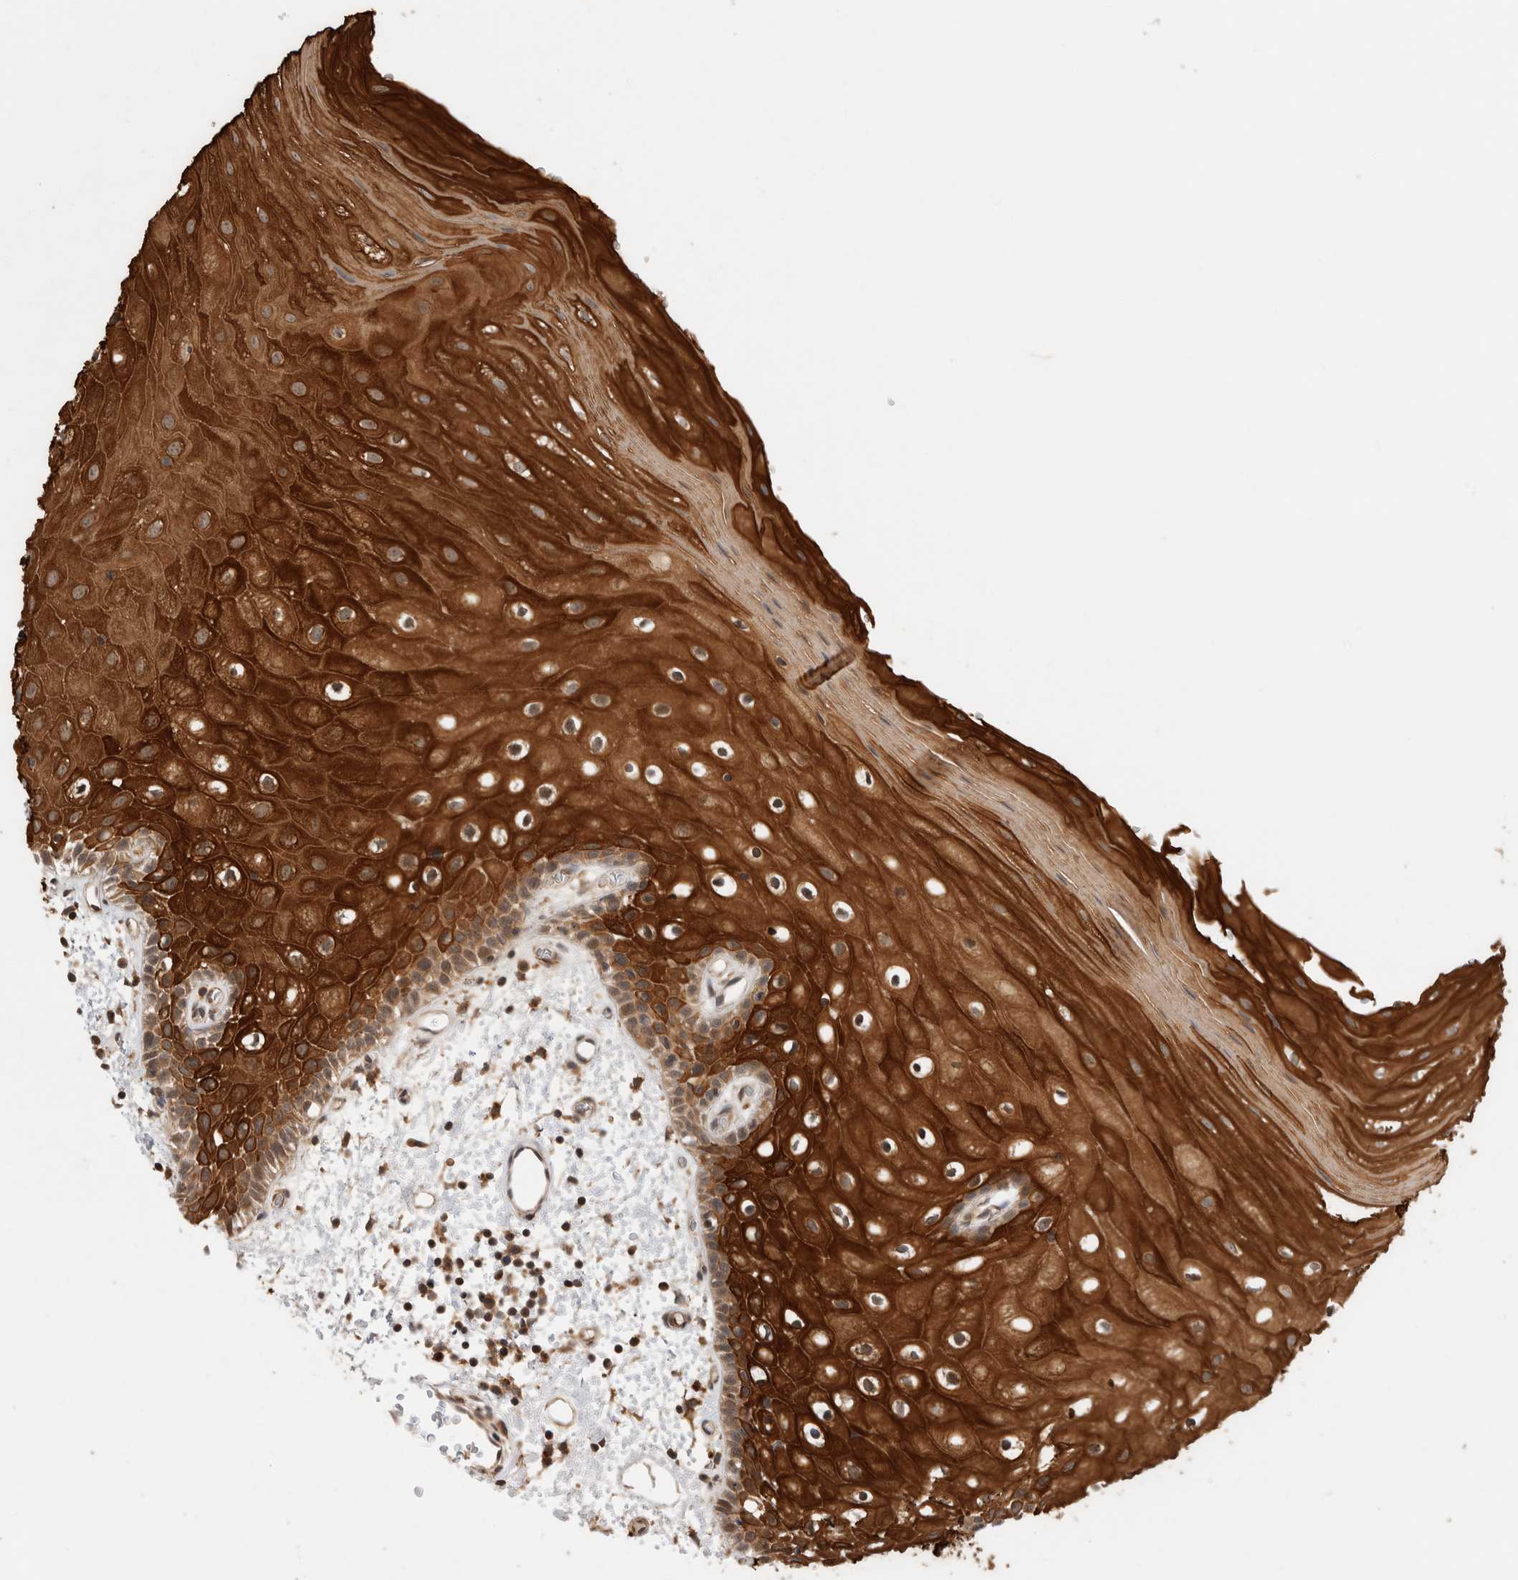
{"staining": {"intensity": "strong", "quantity": ">75%", "location": "cytoplasmic/membranous"}, "tissue": "oral mucosa", "cell_type": "Squamous epithelial cells", "image_type": "normal", "snomed": [{"axis": "morphology", "description": "Normal tissue, NOS"}, {"axis": "topography", "description": "Oral tissue"}], "caption": "About >75% of squamous epithelial cells in benign human oral mucosa display strong cytoplasmic/membranous protein expression as visualized by brown immunohistochemical staining.", "gene": "VPS28", "patient": {"sex": "male", "age": 52}}